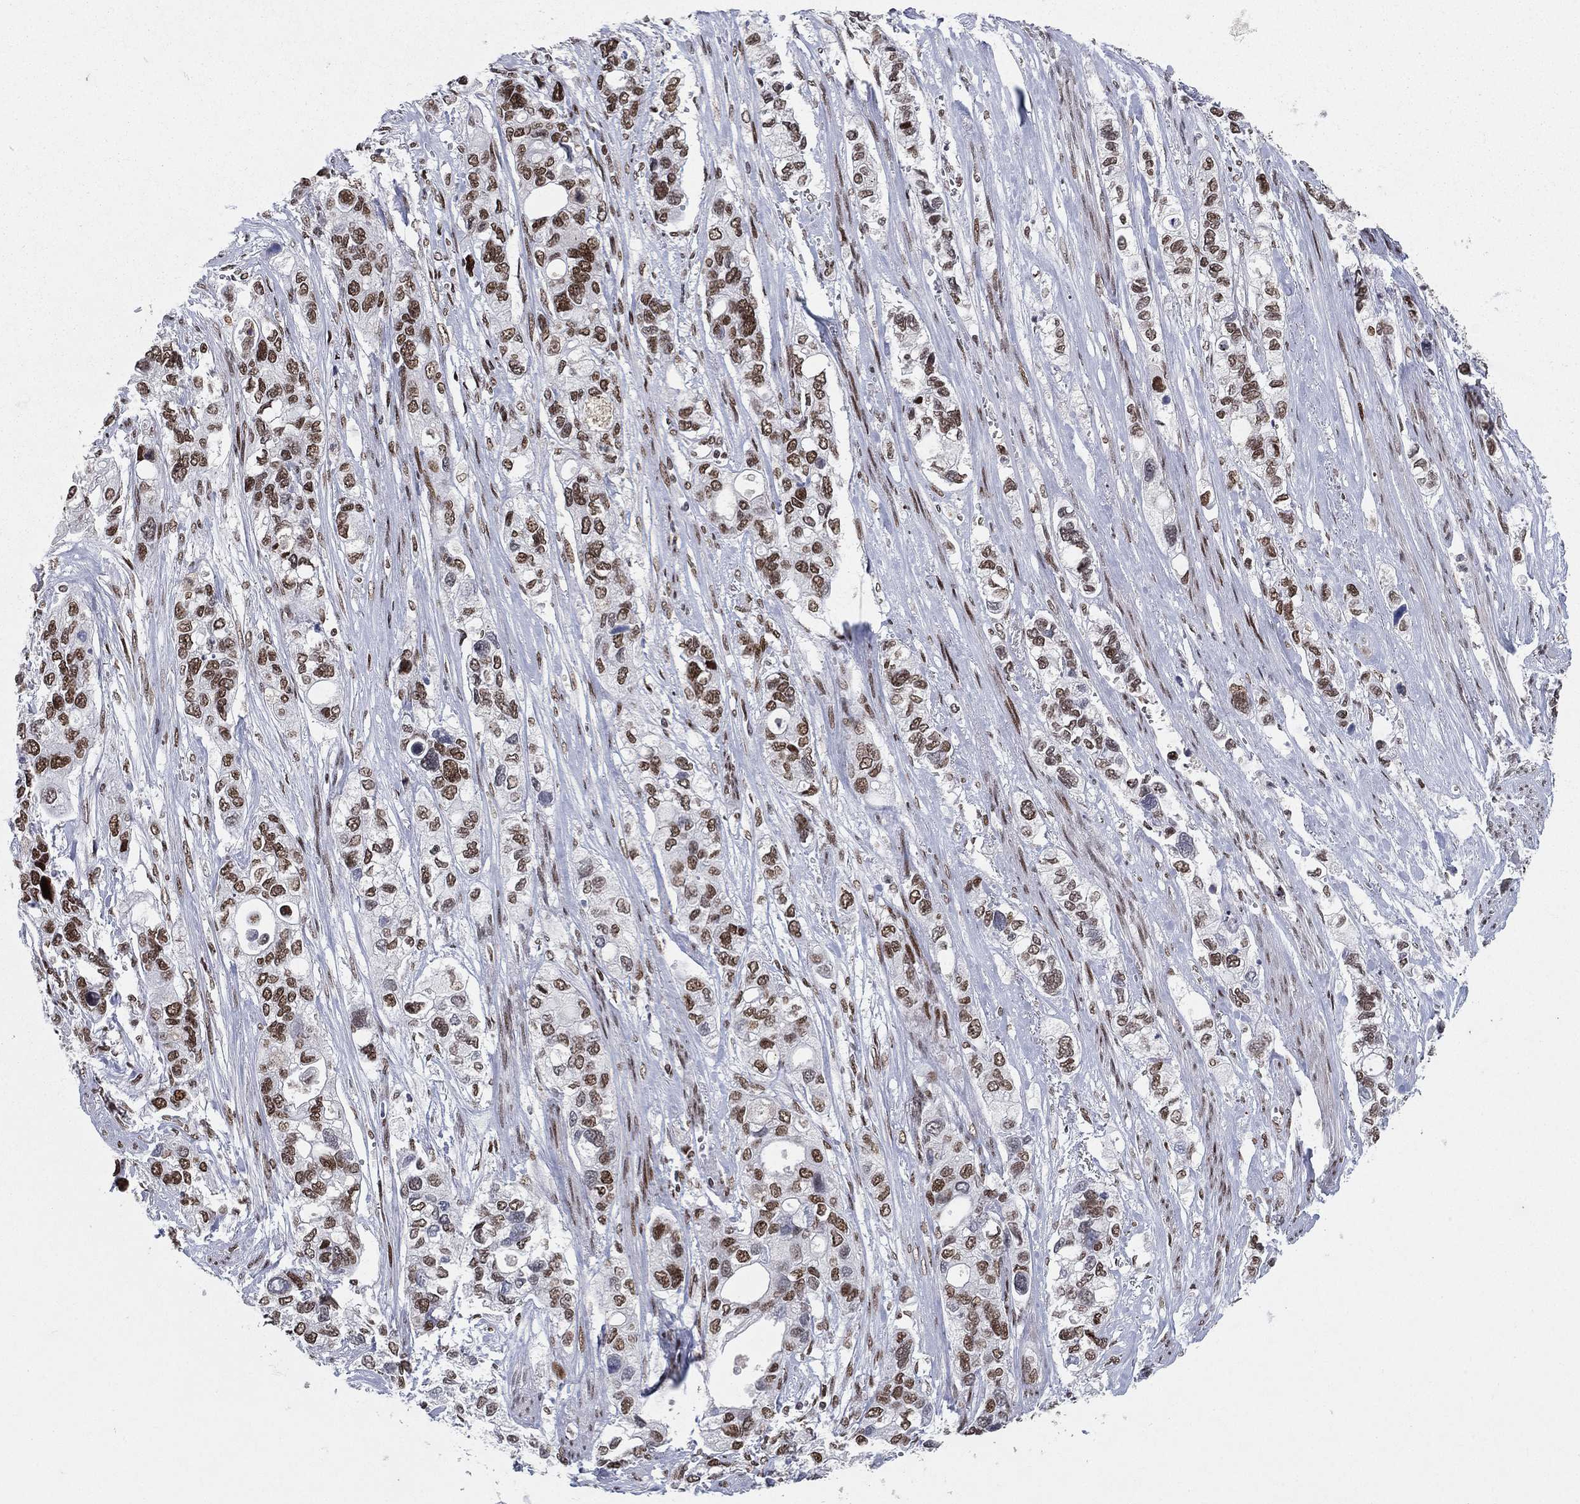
{"staining": {"intensity": "moderate", "quantity": ">75%", "location": "nuclear"}, "tissue": "stomach cancer", "cell_type": "Tumor cells", "image_type": "cancer", "snomed": [{"axis": "morphology", "description": "Adenocarcinoma, NOS"}, {"axis": "topography", "description": "Stomach, upper"}], "caption": "Immunohistochemical staining of stomach cancer (adenocarcinoma) displays medium levels of moderate nuclear positivity in about >75% of tumor cells. Nuclei are stained in blue.", "gene": "RTF1", "patient": {"sex": "female", "age": 81}}